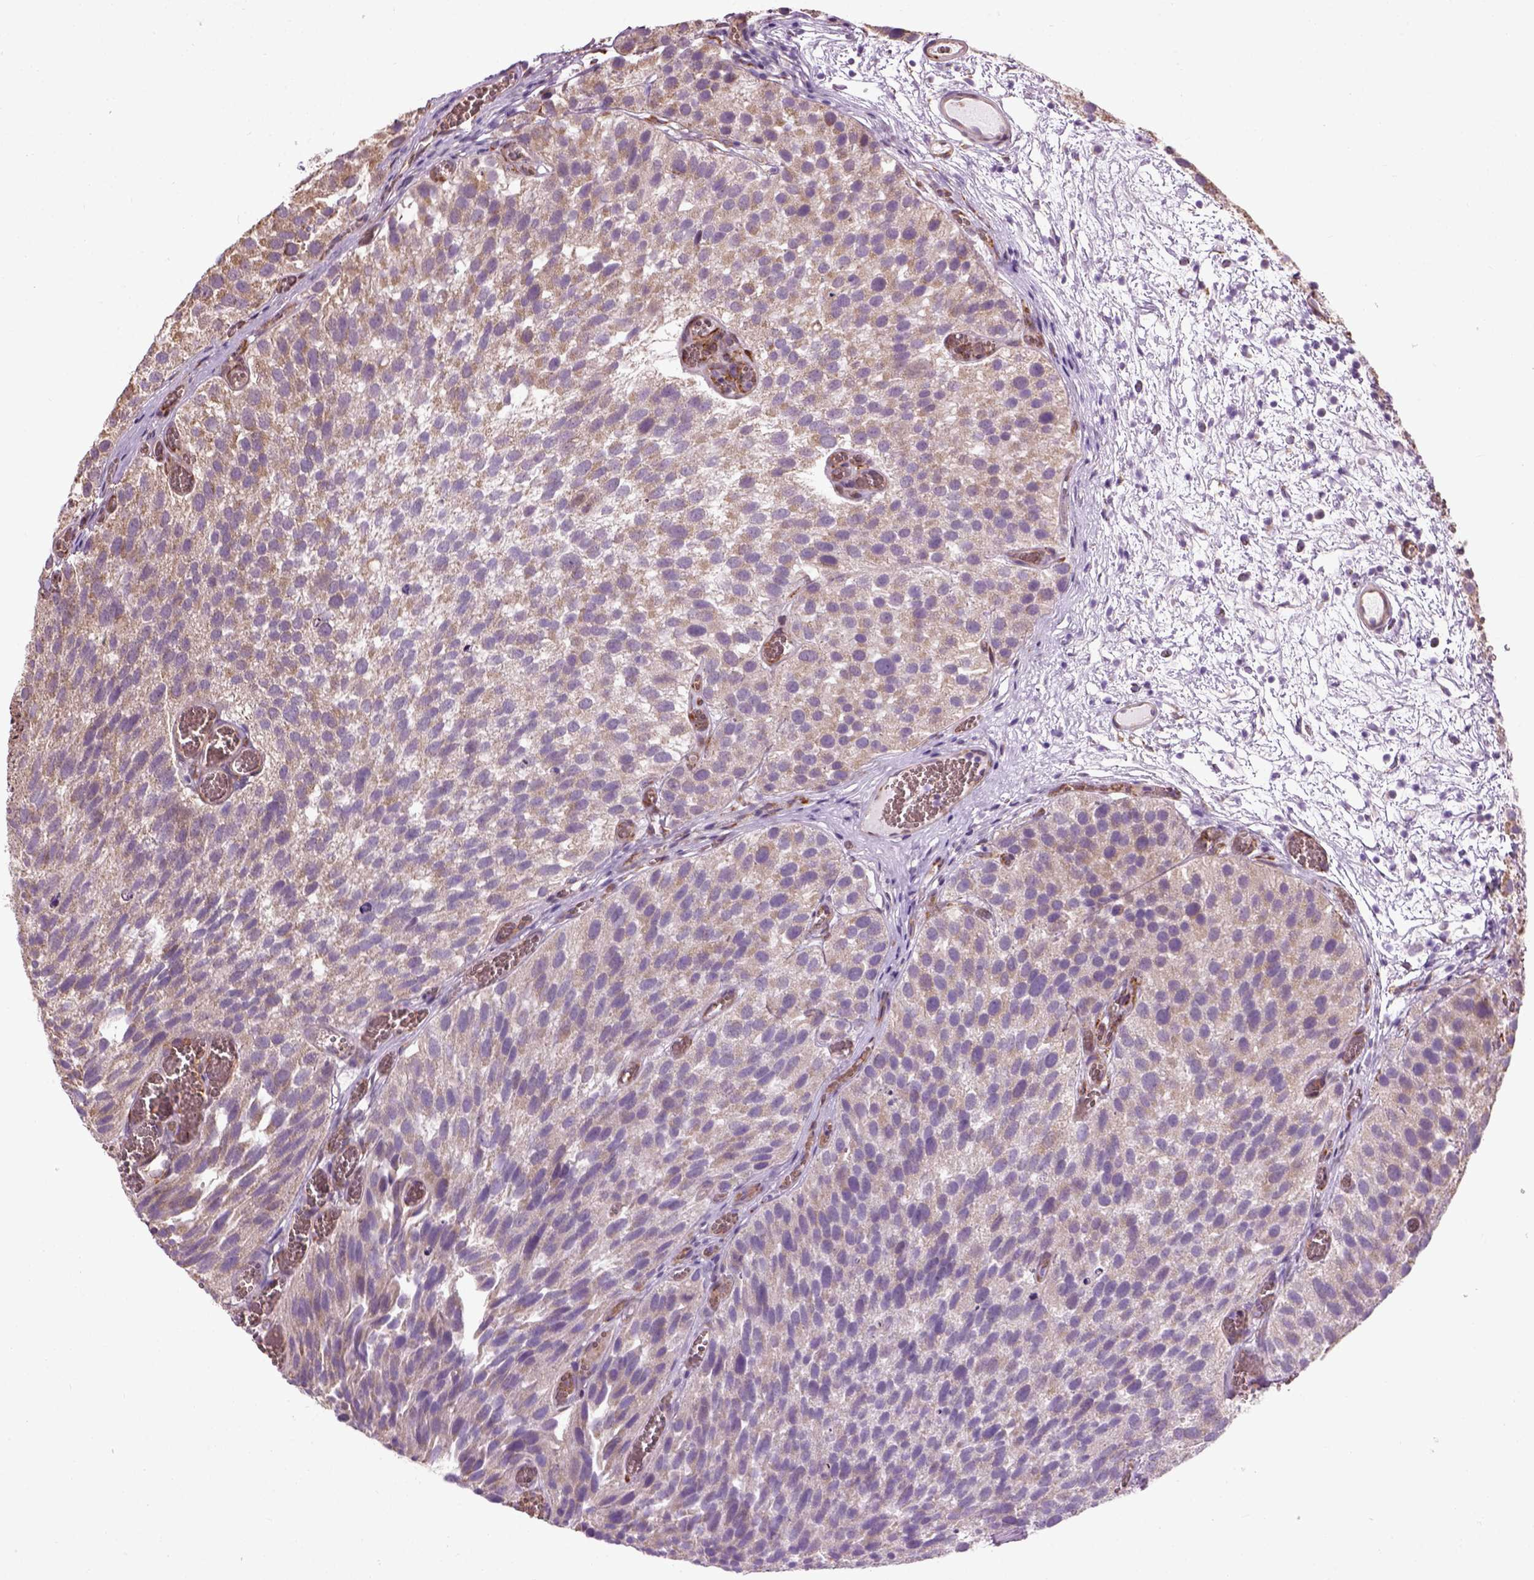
{"staining": {"intensity": "weak", "quantity": "25%-75%", "location": "cytoplasmic/membranous"}, "tissue": "urothelial cancer", "cell_type": "Tumor cells", "image_type": "cancer", "snomed": [{"axis": "morphology", "description": "Urothelial carcinoma, Low grade"}, {"axis": "topography", "description": "Urinary bladder"}], "caption": "Approximately 25%-75% of tumor cells in human low-grade urothelial carcinoma show weak cytoplasmic/membranous protein staining as visualized by brown immunohistochemical staining.", "gene": "XK", "patient": {"sex": "female", "age": 69}}